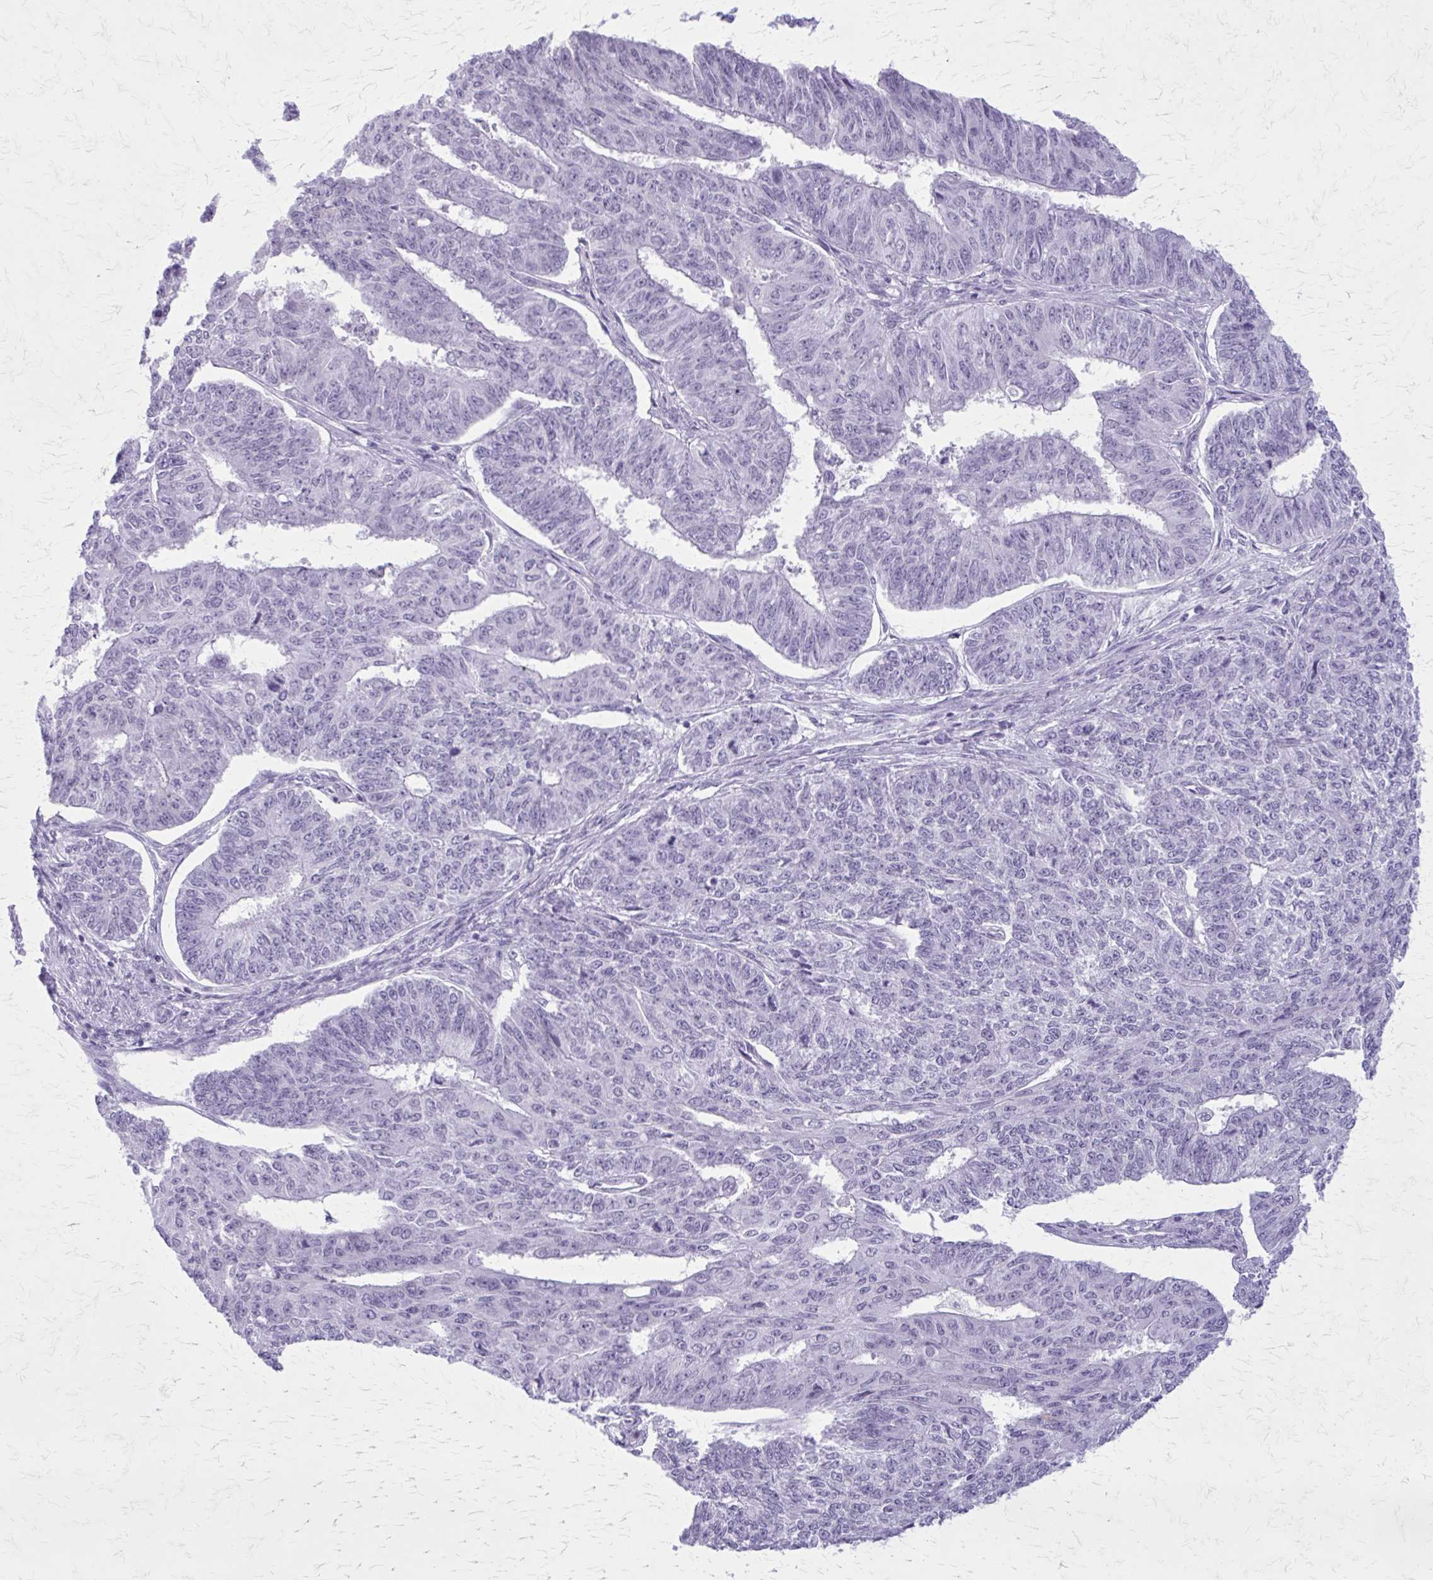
{"staining": {"intensity": "negative", "quantity": "none", "location": "none"}, "tissue": "endometrial cancer", "cell_type": "Tumor cells", "image_type": "cancer", "snomed": [{"axis": "morphology", "description": "Adenocarcinoma, NOS"}, {"axis": "topography", "description": "Endometrium"}], "caption": "An immunohistochemistry (IHC) image of endometrial adenocarcinoma is shown. There is no staining in tumor cells of endometrial adenocarcinoma.", "gene": "GAD1", "patient": {"sex": "female", "age": 32}}